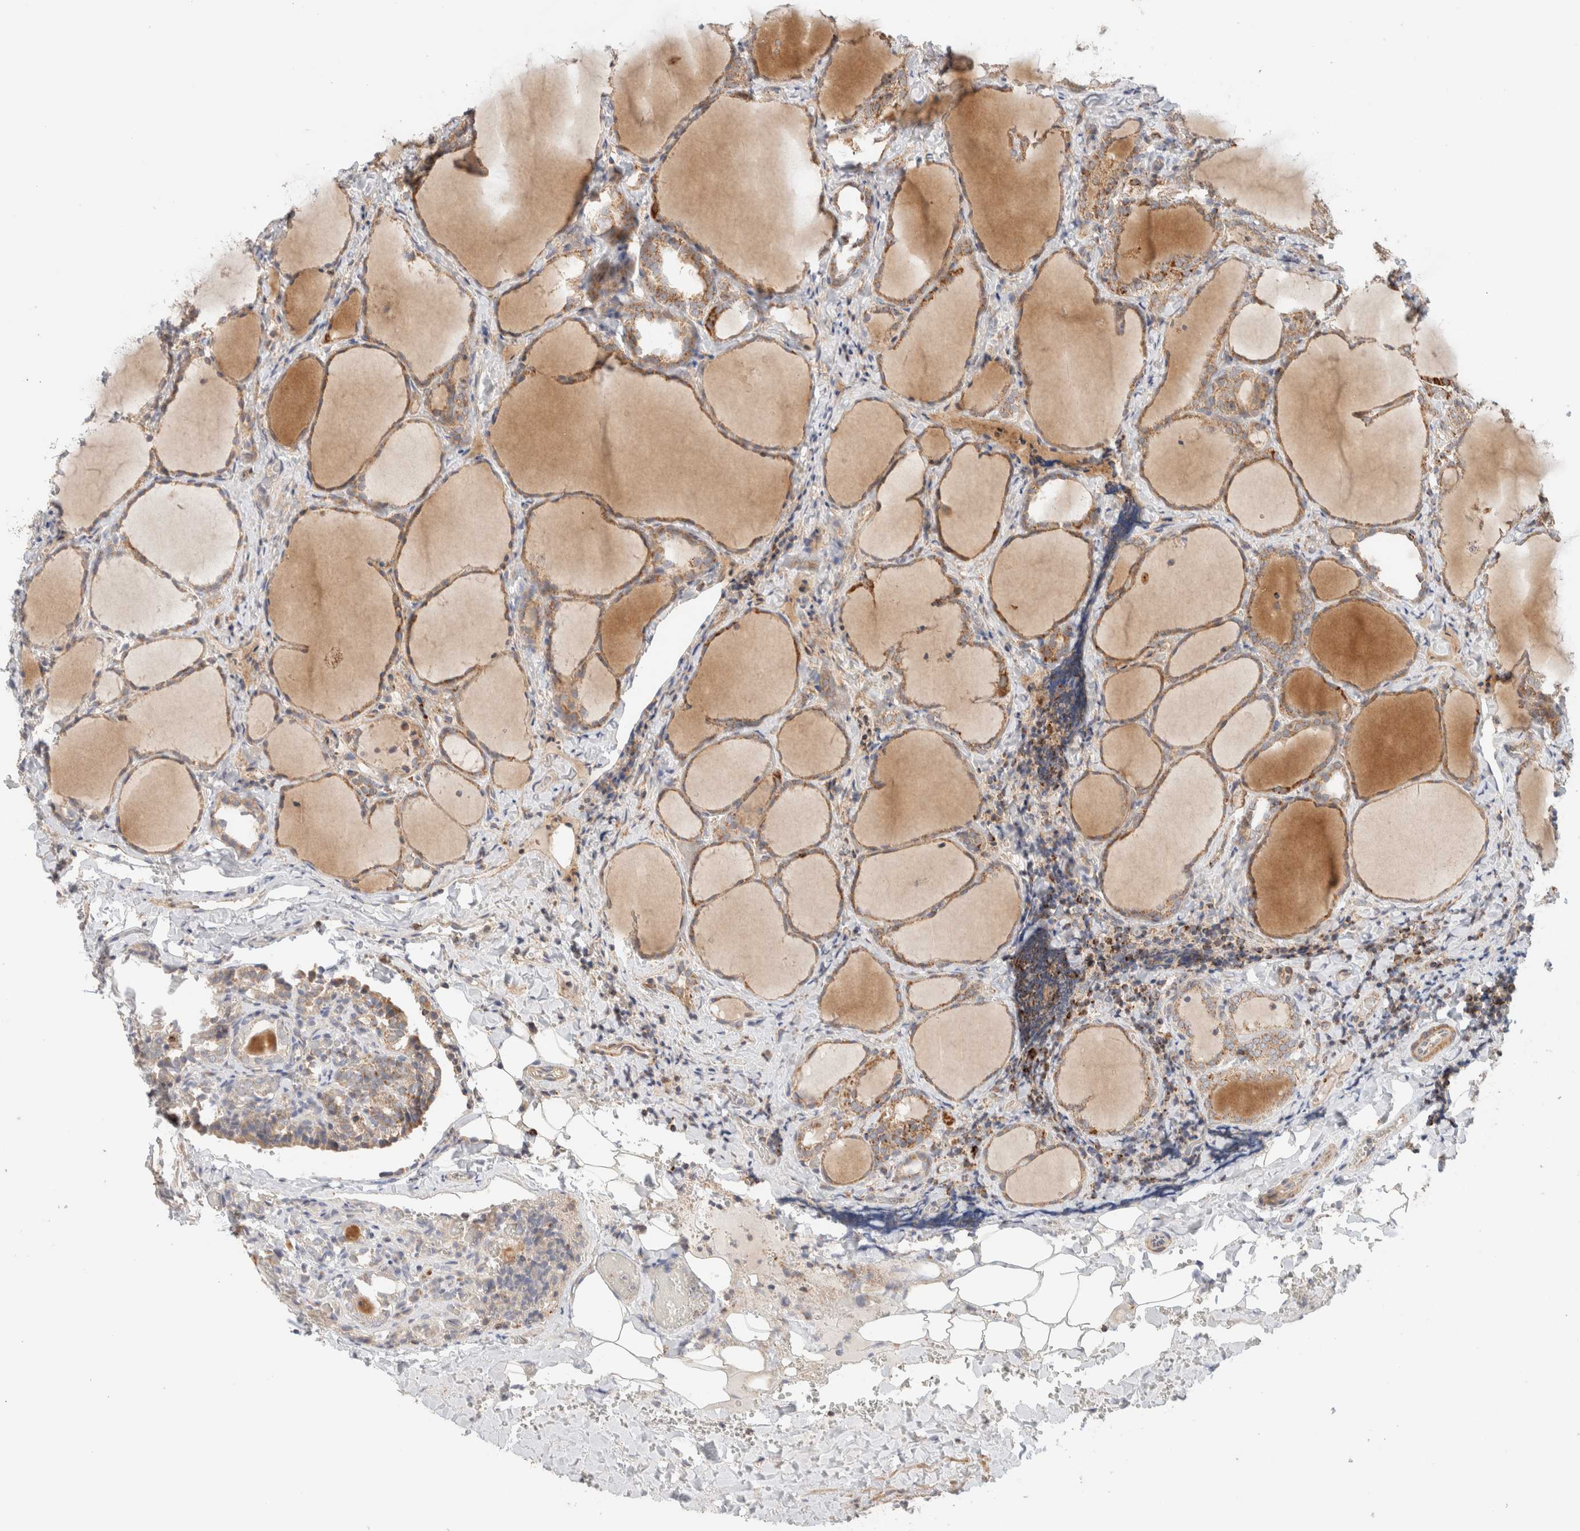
{"staining": {"intensity": "weak", "quantity": ">75%", "location": "cytoplasmic/membranous"}, "tissue": "thyroid cancer", "cell_type": "Tumor cells", "image_type": "cancer", "snomed": [{"axis": "morphology", "description": "Normal tissue, NOS"}, {"axis": "morphology", "description": "Papillary adenocarcinoma, NOS"}, {"axis": "topography", "description": "Thyroid gland"}], "caption": "Approximately >75% of tumor cells in human thyroid papillary adenocarcinoma display weak cytoplasmic/membranous protein expression as visualized by brown immunohistochemical staining.", "gene": "MRM3", "patient": {"sex": "female", "age": 30}}